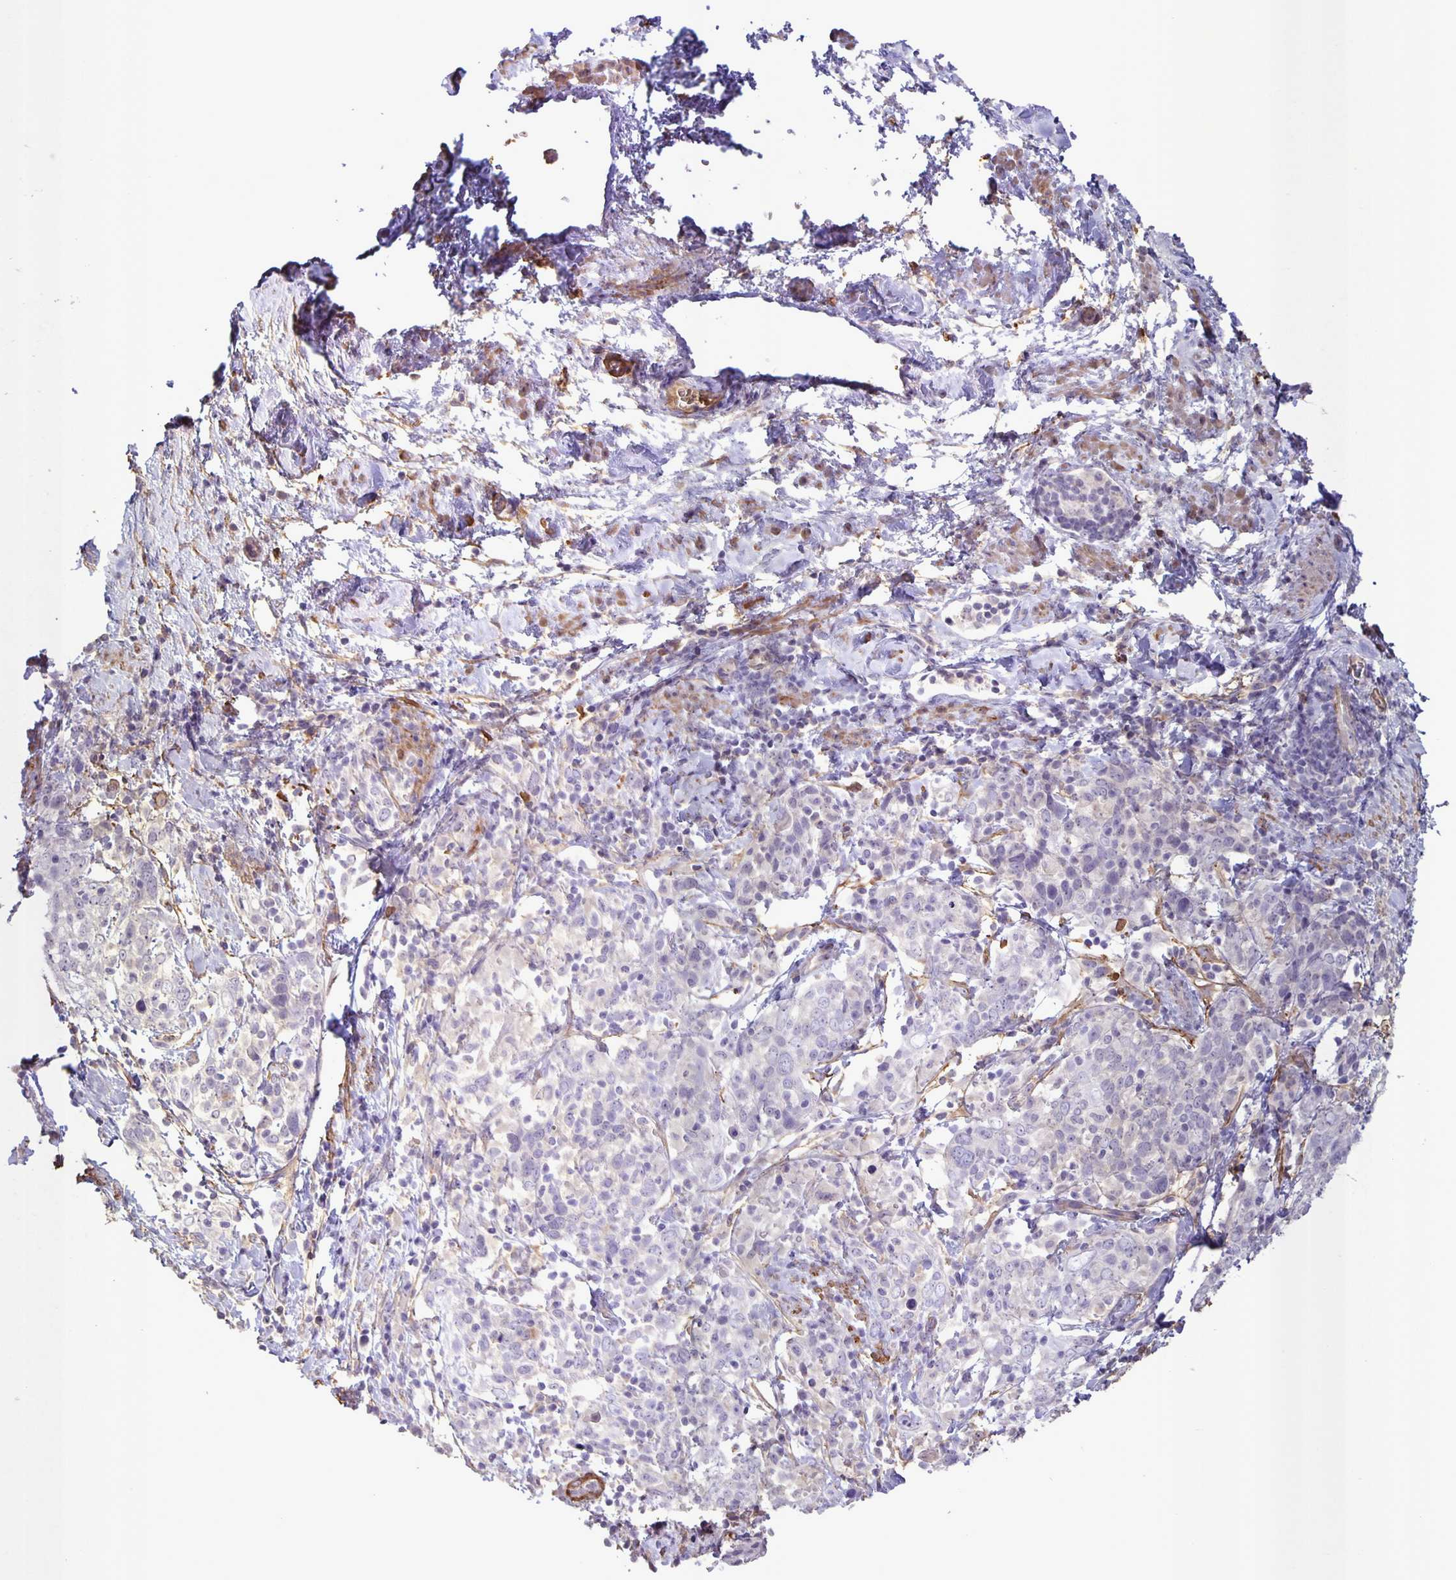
{"staining": {"intensity": "negative", "quantity": "none", "location": "none"}, "tissue": "cervical cancer", "cell_type": "Tumor cells", "image_type": "cancer", "snomed": [{"axis": "morphology", "description": "Squamous cell carcinoma, NOS"}, {"axis": "topography", "description": "Cervix"}], "caption": "Immunohistochemistry (IHC) micrograph of human cervical cancer (squamous cell carcinoma) stained for a protein (brown), which exhibits no positivity in tumor cells.", "gene": "SRCIN1", "patient": {"sex": "female", "age": 61}}